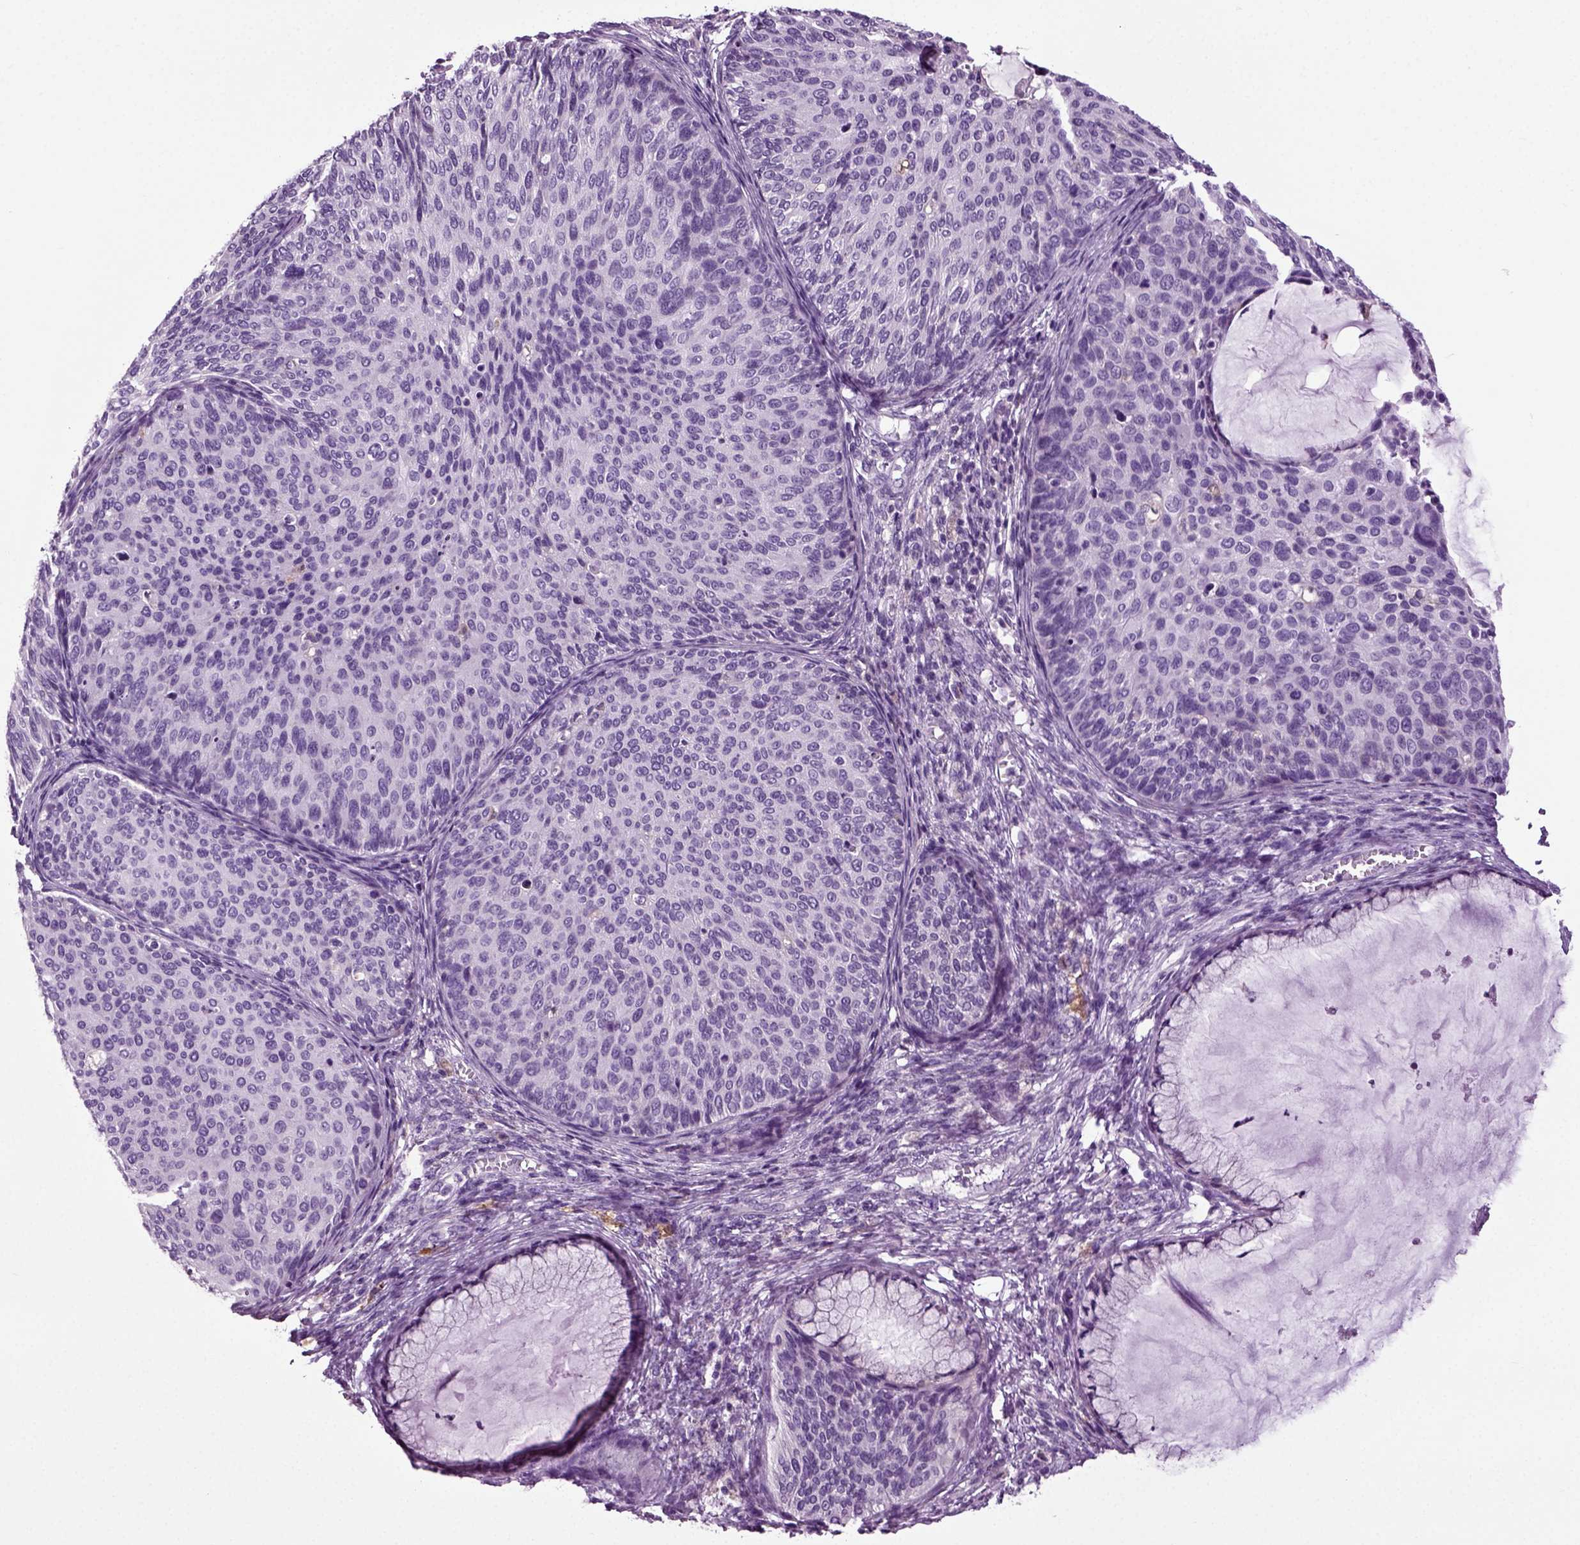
{"staining": {"intensity": "negative", "quantity": "none", "location": "none"}, "tissue": "cervical cancer", "cell_type": "Tumor cells", "image_type": "cancer", "snomed": [{"axis": "morphology", "description": "Squamous cell carcinoma, NOS"}, {"axis": "topography", "description": "Cervix"}], "caption": "A histopathology image of cervical cancer stained for a protein shows no brown staining in tumor cells. The staining was performed using DAB to visualize the protein expression in brown, while the nuclei were stained in blue with hematoxylin (Magnification: 20x).", "gene": "DNAH10", "patient": {"sex": "female", "age": 36}}